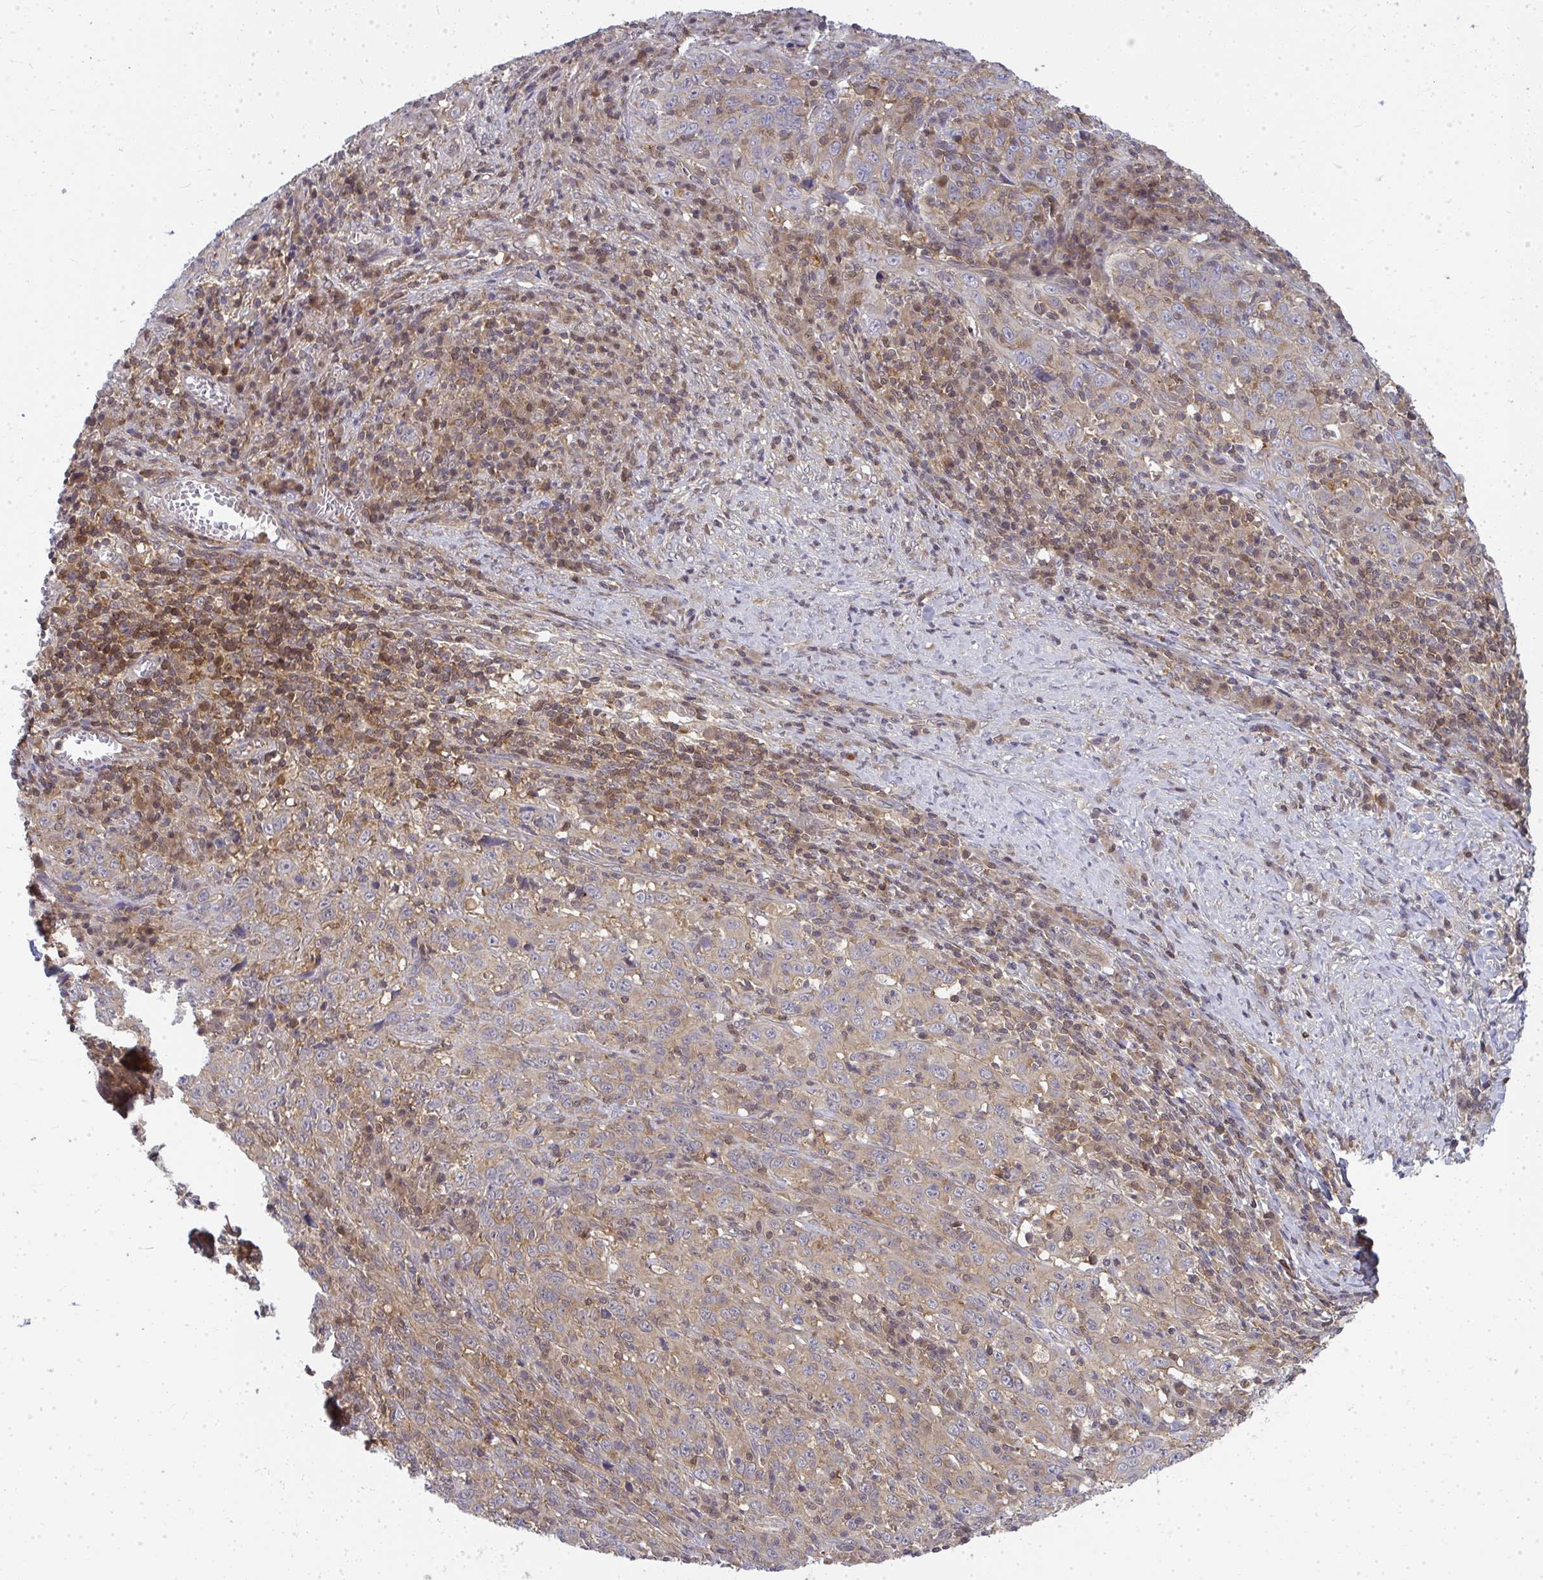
{"staining": {"intensity": "weak", "quantity": "<25%", "location": "cytoplasmic/membranous"}, "tissue": "cervical cancer", "cell_type": "Tumor cells", "image_type": "cancer", "snomed": [{"axis": "morphology", "description": "Squamous cell carcinoma, NOS"}, {"axis": "topography", "description": "Cervix"}], "caption": "This is an immunohistochemistry (IHC) image of cervical cancer (squamous cell carcinoma). There is no positivity in tumor cells.", "gene": "HDHD2", "patient": {"sex": "female", "age": 46}}